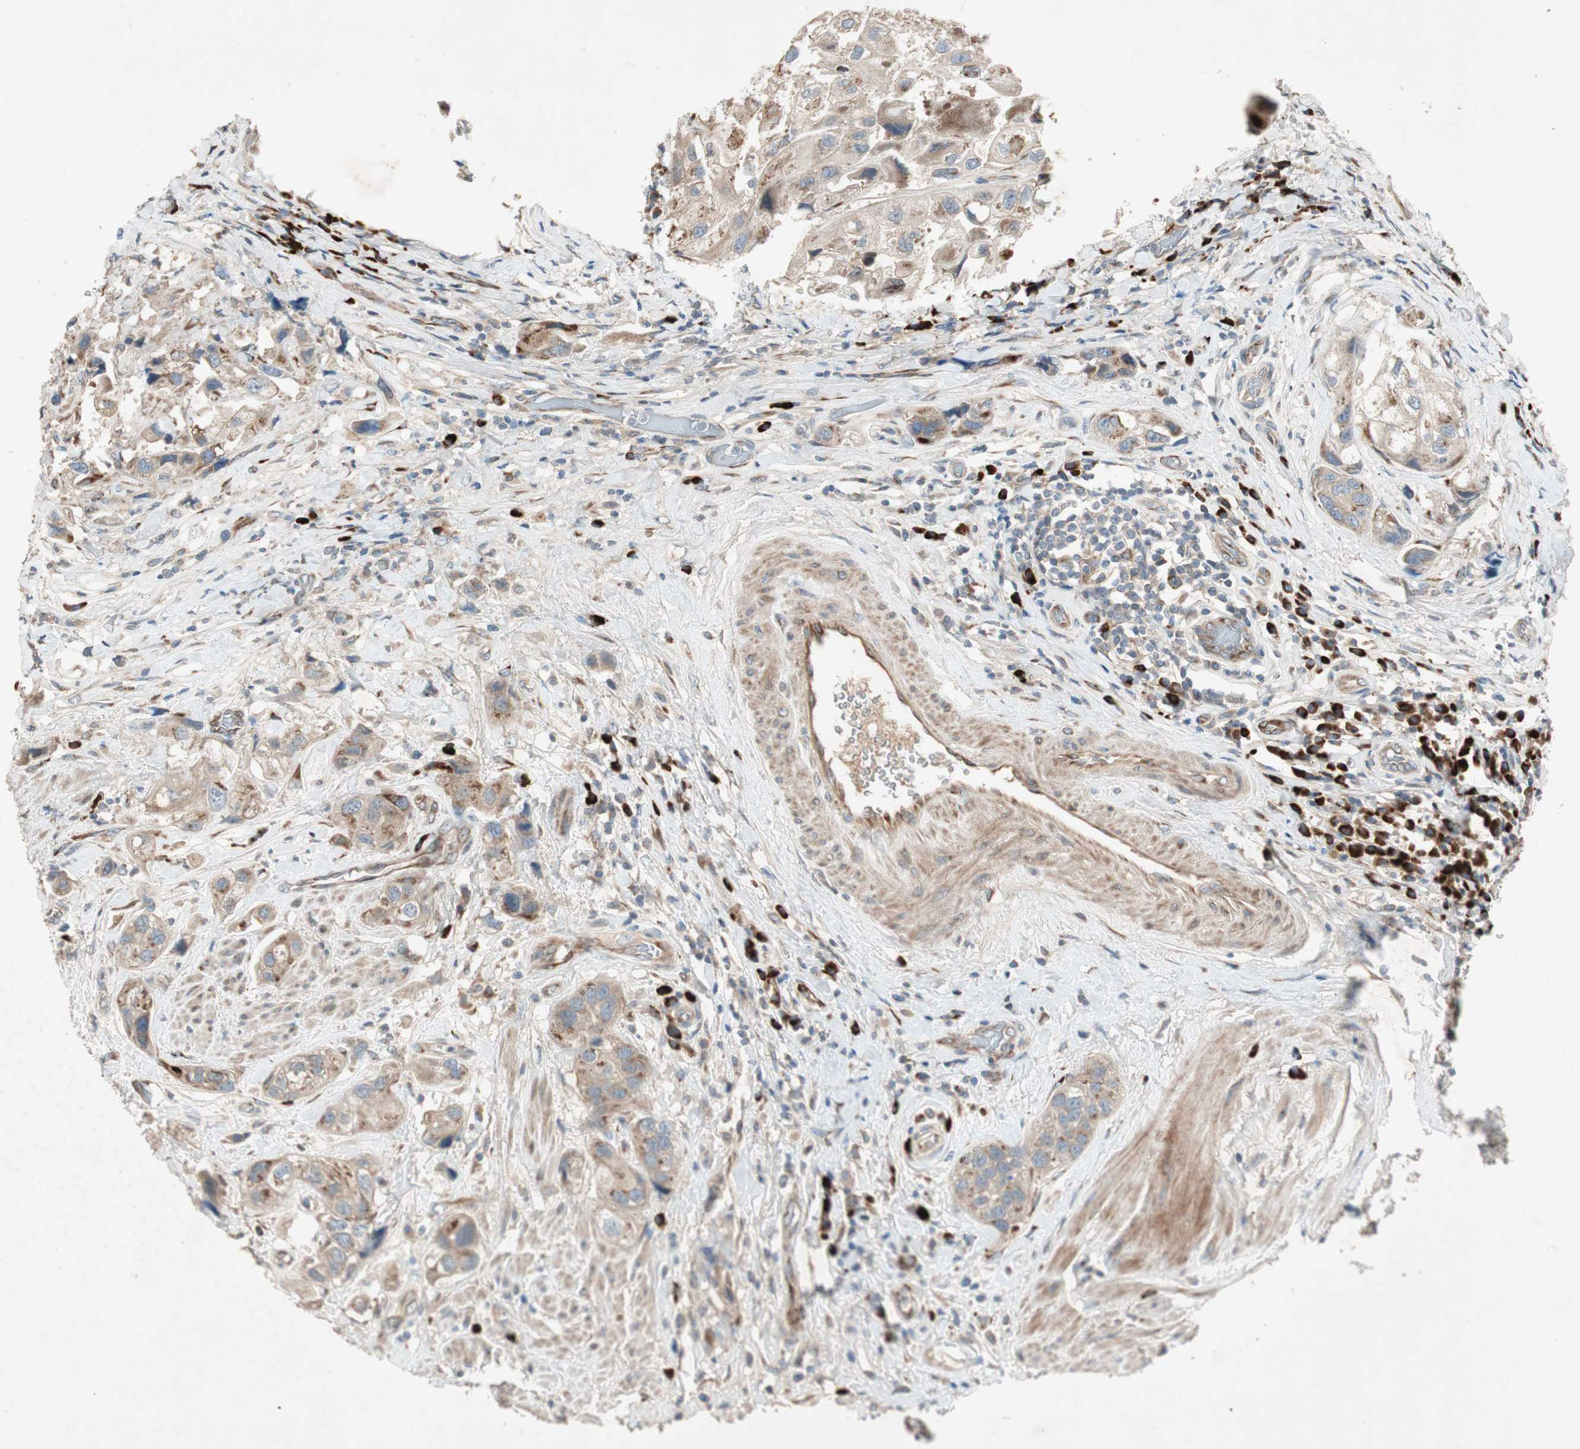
{"staining": {"intensity": "moderate", "quantity": ">75%", "location": "cytoplasmic/membranous"}, "tissue": "urothelial cancer", "cell_type": "Tumor cells", "image_type": "cancer", "snomed": [{"axis": "morphology", "description": "Urothelial carcinoma, High grade"}, {"axis": "topography", "description": "Urinary bladder"}], "caption": "High-grade urothelial carcinoma stained with IHC displays moderate cytoplasmic/membranous staining in approximately >75% of tumor cells. (DAB (3,3'-diaminobenzidine) IHC with brightfield microscopy, high magnification).", "gene": "APOO", "patient": {"sex": "female", "age": 64}}